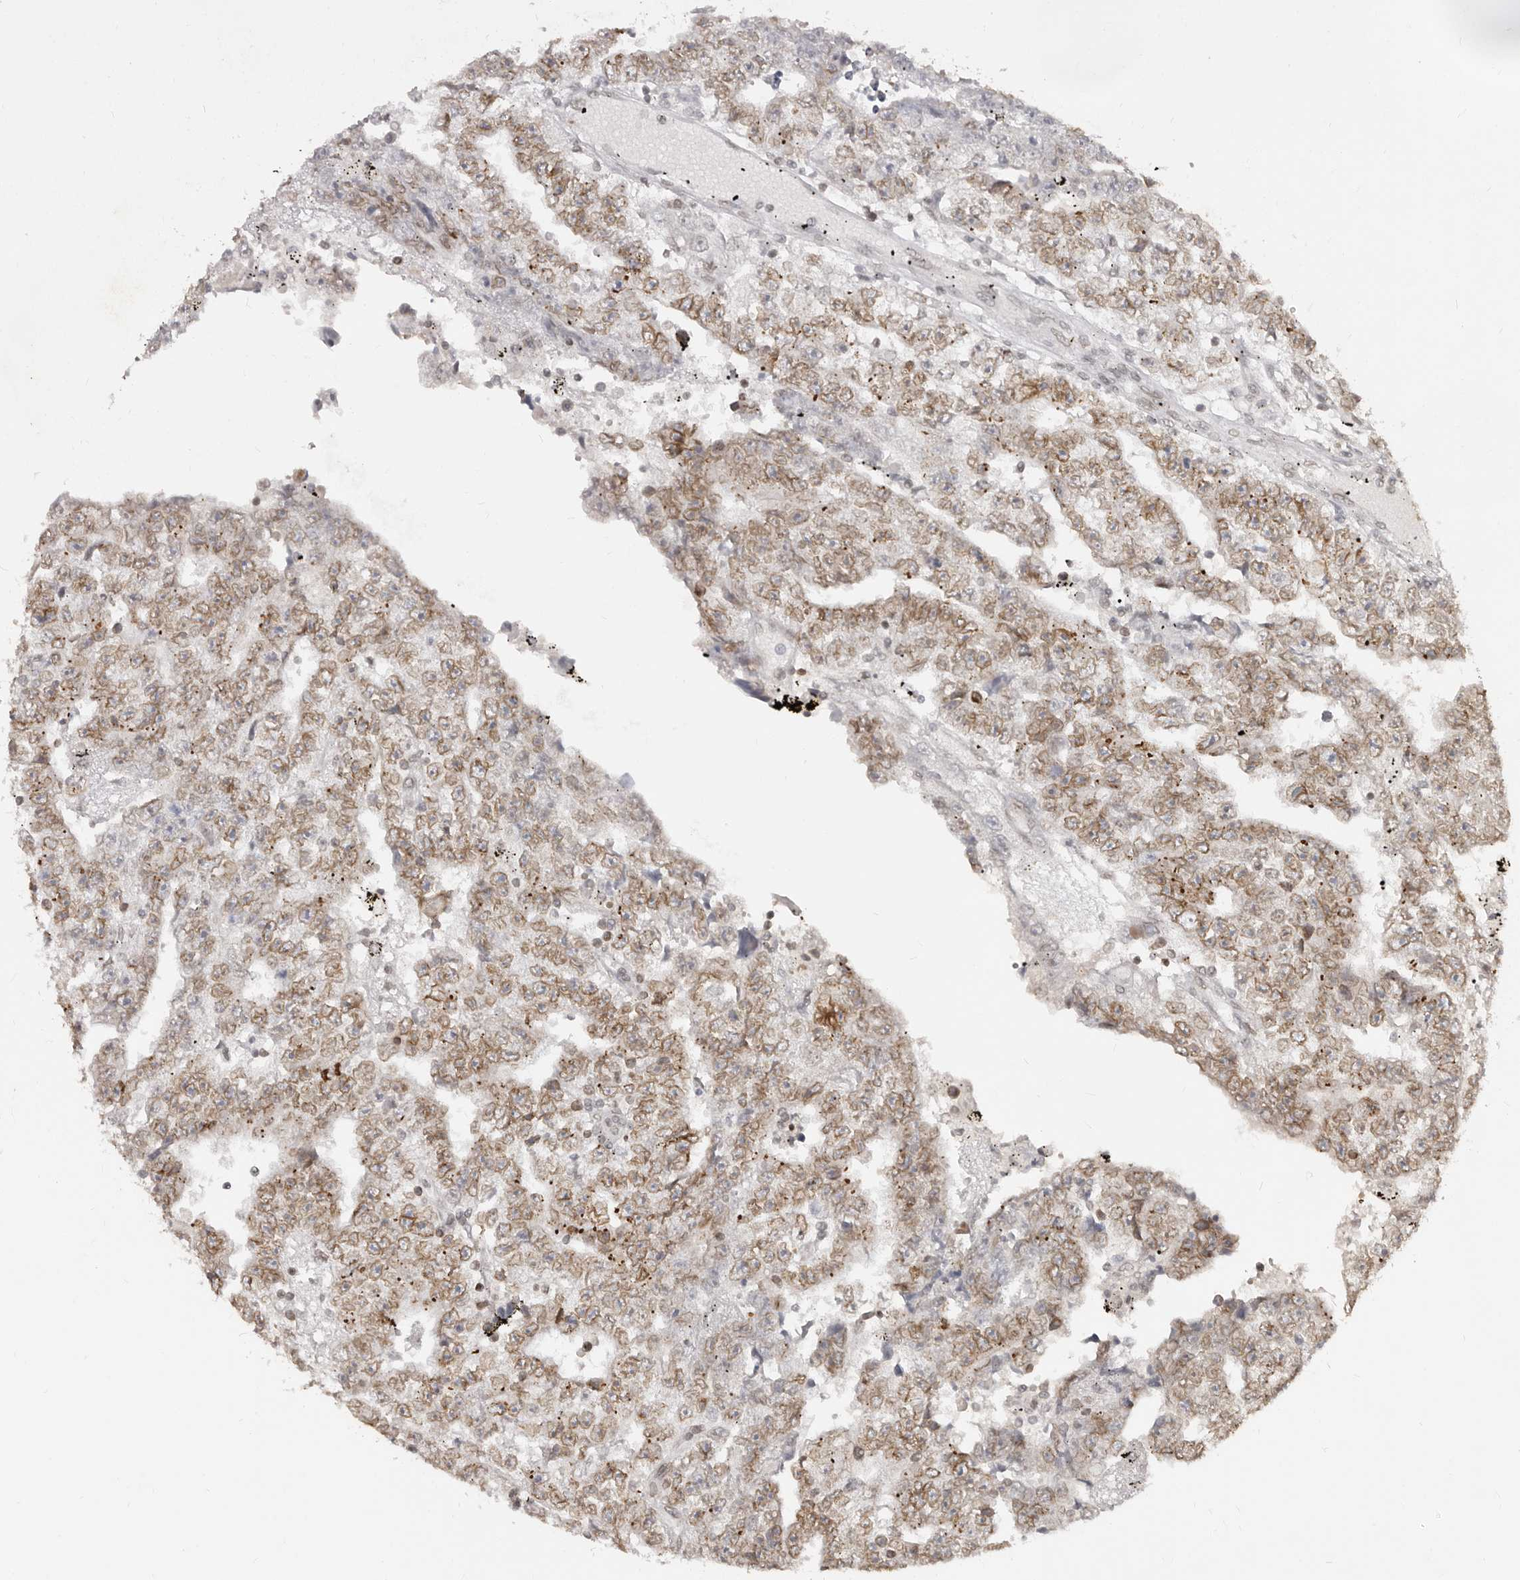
{"staining": {"intensity": "moderate", "quantity": ">75%", "location": "cytoplasmic/membranous,nuclear"}, "tissue": "testis cancer", "cell_type": "Tumor cells", "image_type": "cancer", "snomed": [{"axis": "morphology", "description": "Carcinoma, Embryonal, NOS"}, {"axis": "topography", "description": "Testis"}], "caption": "Human testis cancer (embryonal carcinoma) stained for a protein (brown) exhibits moderate cytoplasmic/membranous and nuclear positive positivity in about >75% of tumor cells.", "gene": "NUP153", "patient": {"sex": "male", "age": 25}}